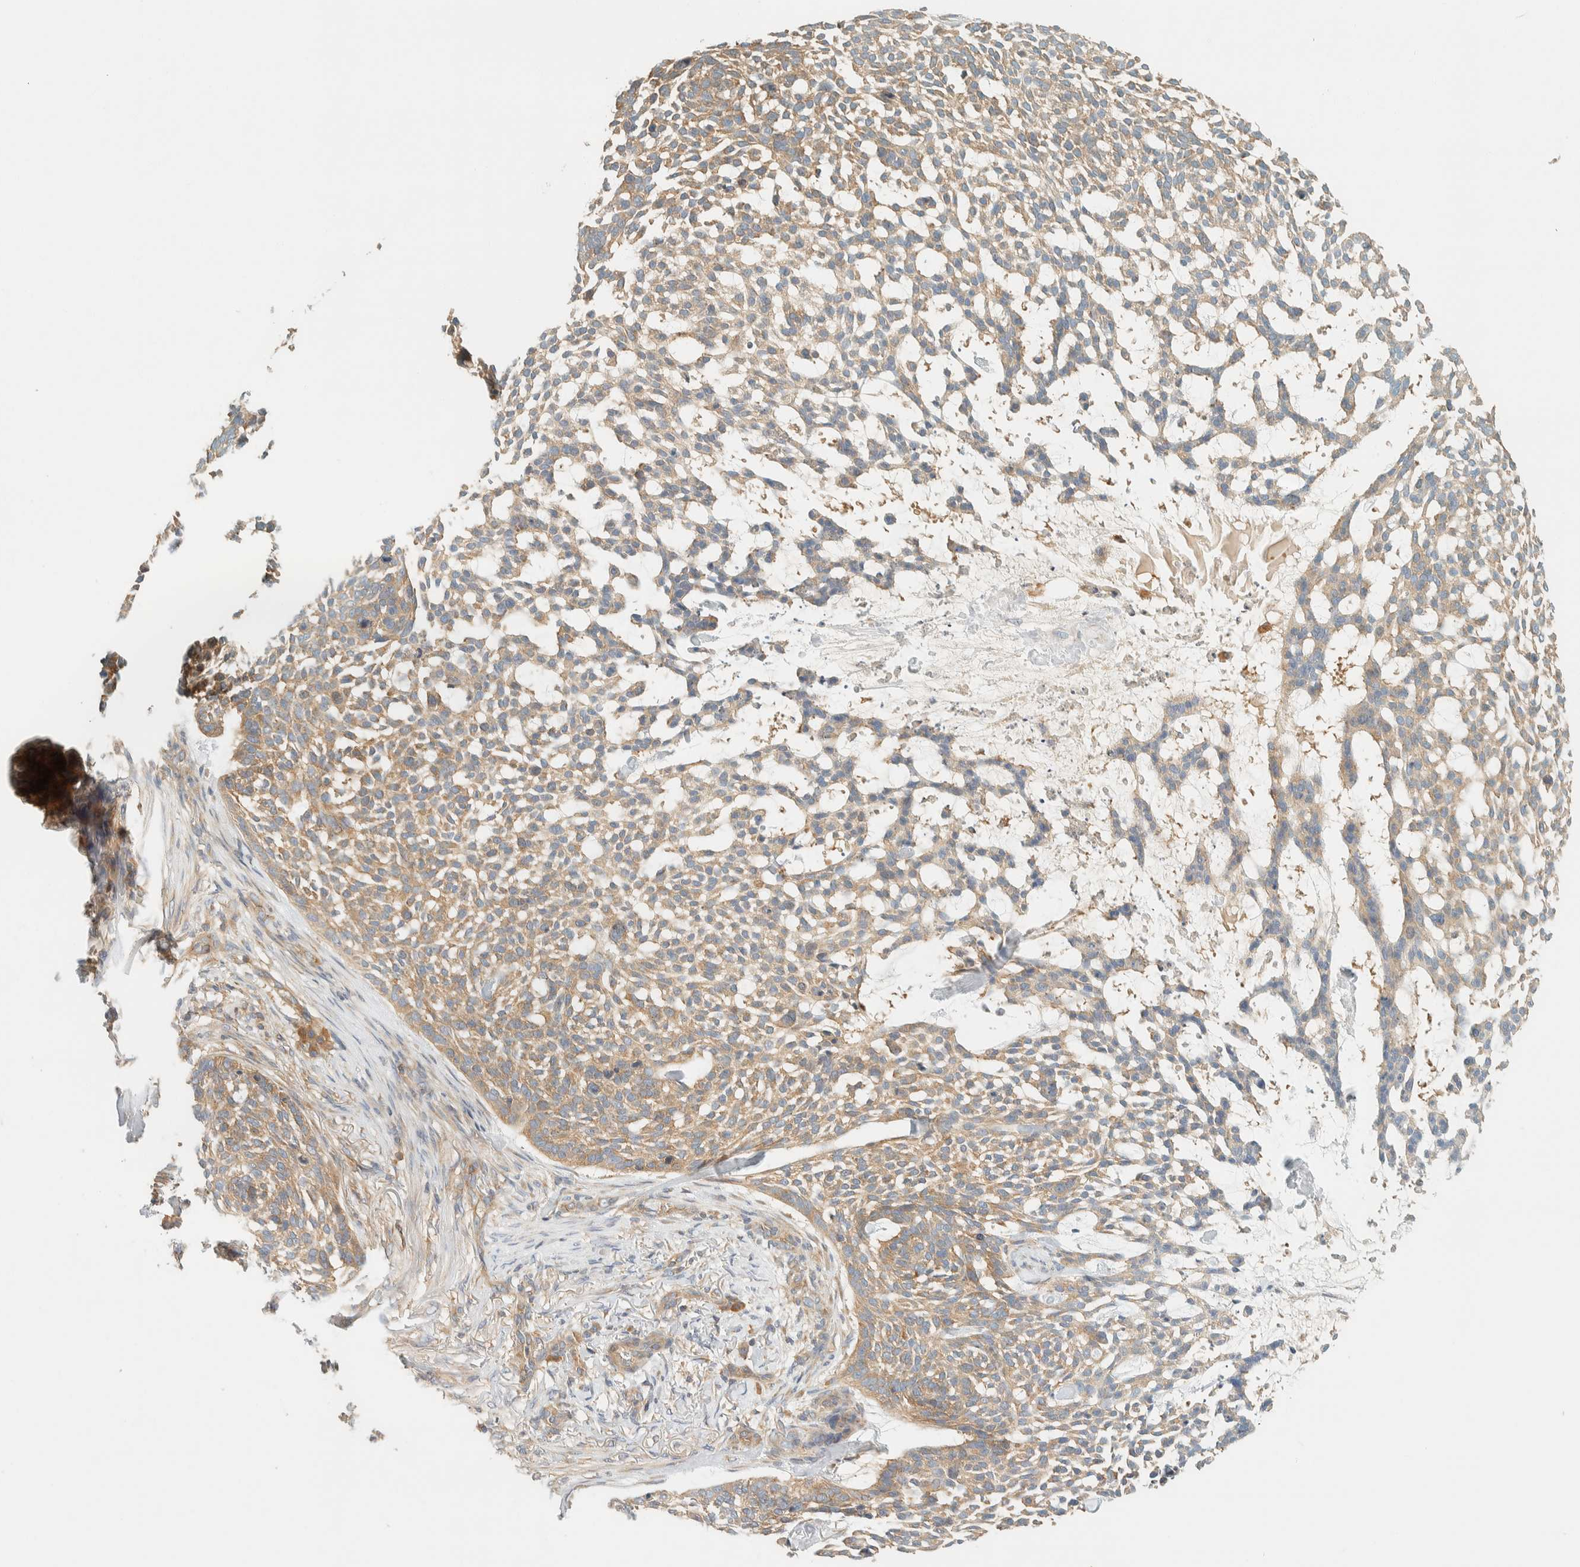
{"staining": {"intensity": "weak", "quantity": ">75%", "location": "cytoplasmic/membranous"}, "tissue": "skin cancer", "cell_type": "Tumor cells", "image_type": "cancer", "snomed": [{"axis": "morphology", "description": "Basal cell carcinoma"}, {"axis": "topography", "description": "Skin"}], "caption": "Brown immunohistochemical staining in skin cancer shows weak cytoplasmic/membranous staining in about >75% of tumor cells.", "gene": "ARFGEF1", "patient": {"sex": "female", "age": 64}}